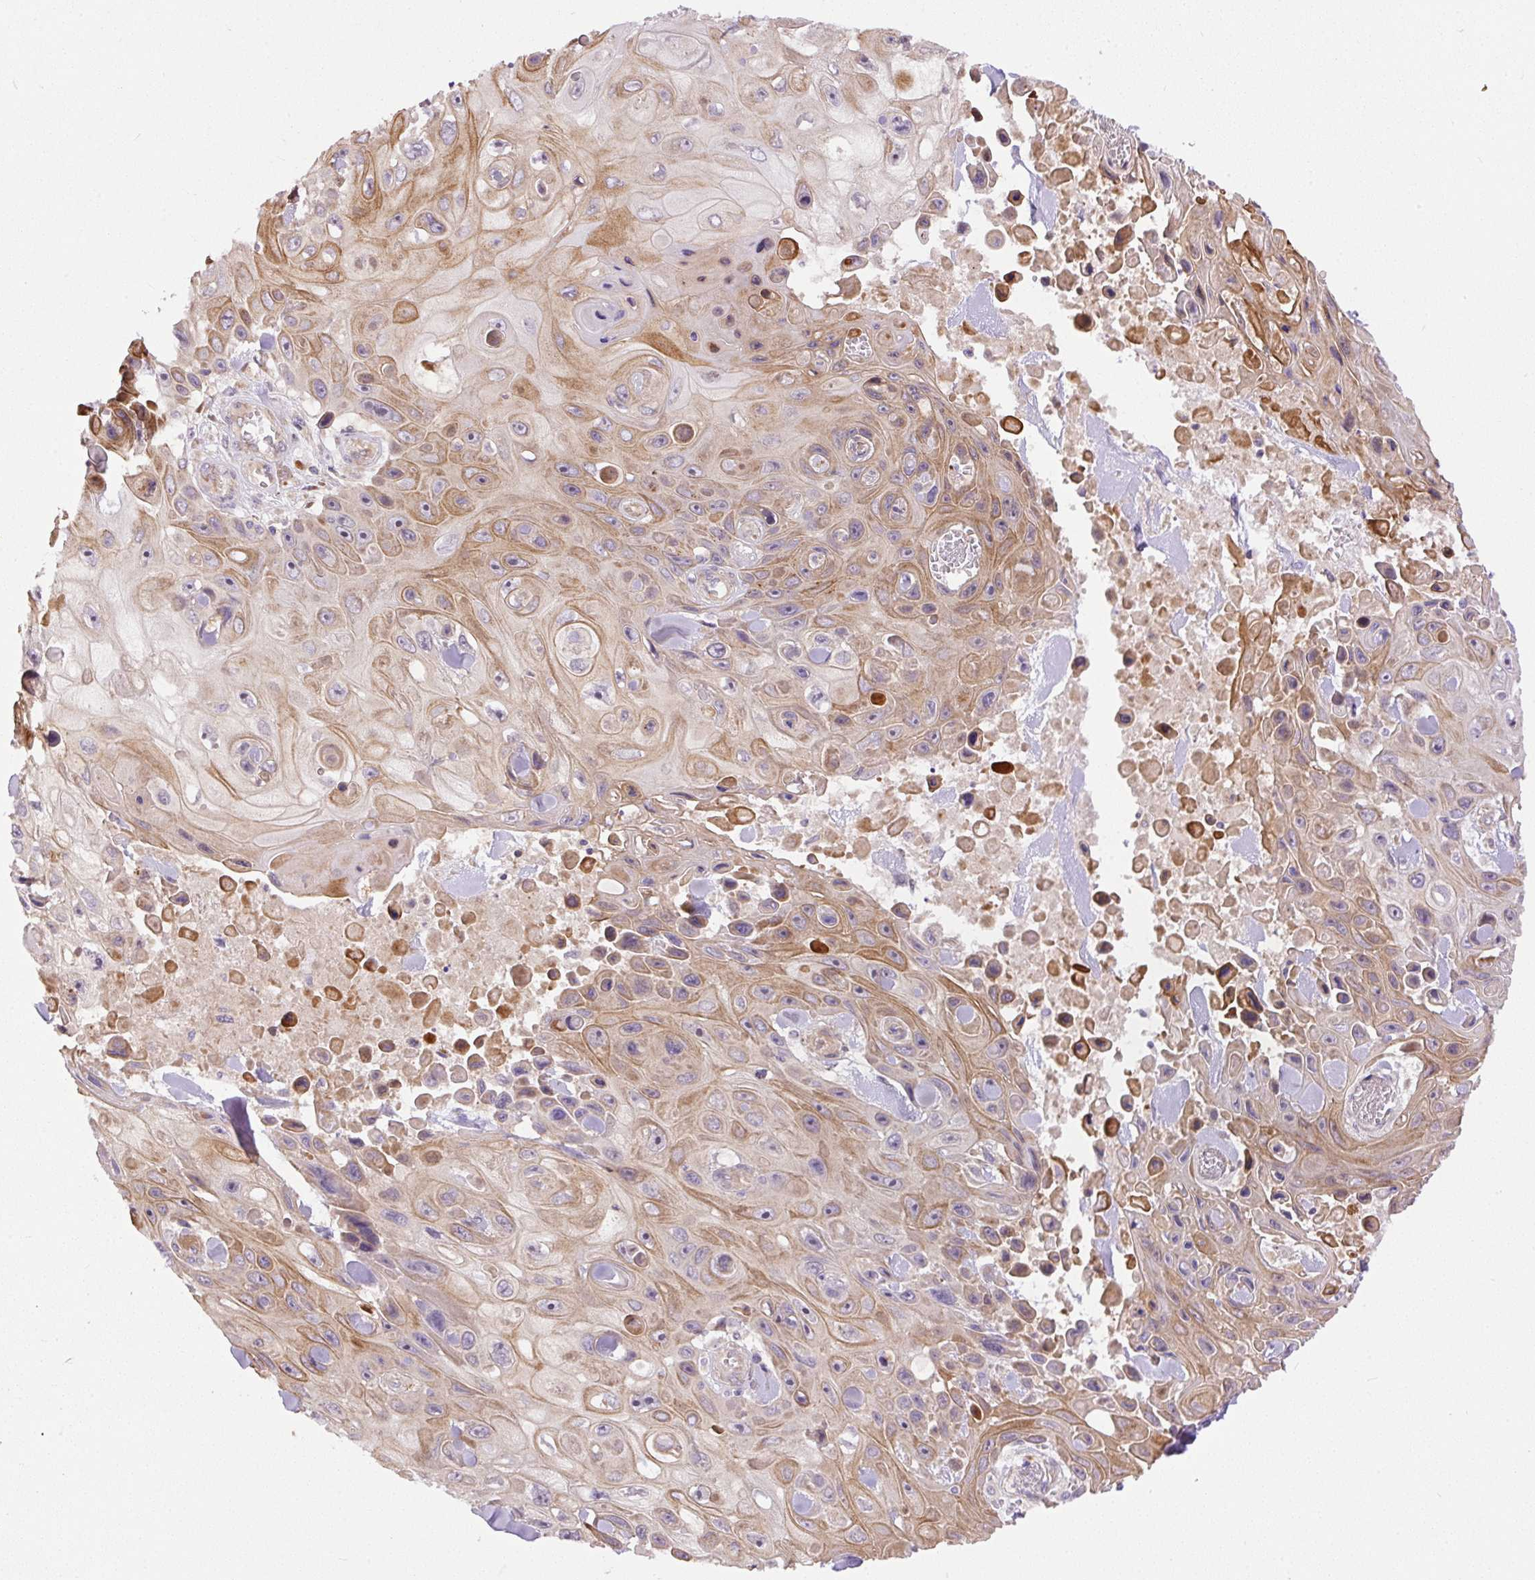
{"staining": {"intensity": "moderate", "quantity": "25%-75%", "location": "cytoplasmic/membranous"}, "tissue": "skin cancer", "cell_type": "Tumor cells", "image_type": "cancer", "snomed": [{"axis": "morphology", "description": "Squamous cell carcinoma, NOS"}, {"axis": "topography", "description": "Skin"}], "caption": "Skin squamous cell carcinoma was stained to show a protein in brown. There is medium levels of moderate cytoplasmic/membranous staining in about 25%-75% of tumor cells.", "gene": "PPME1", "patient": {"sex": "male", "age": 82}}